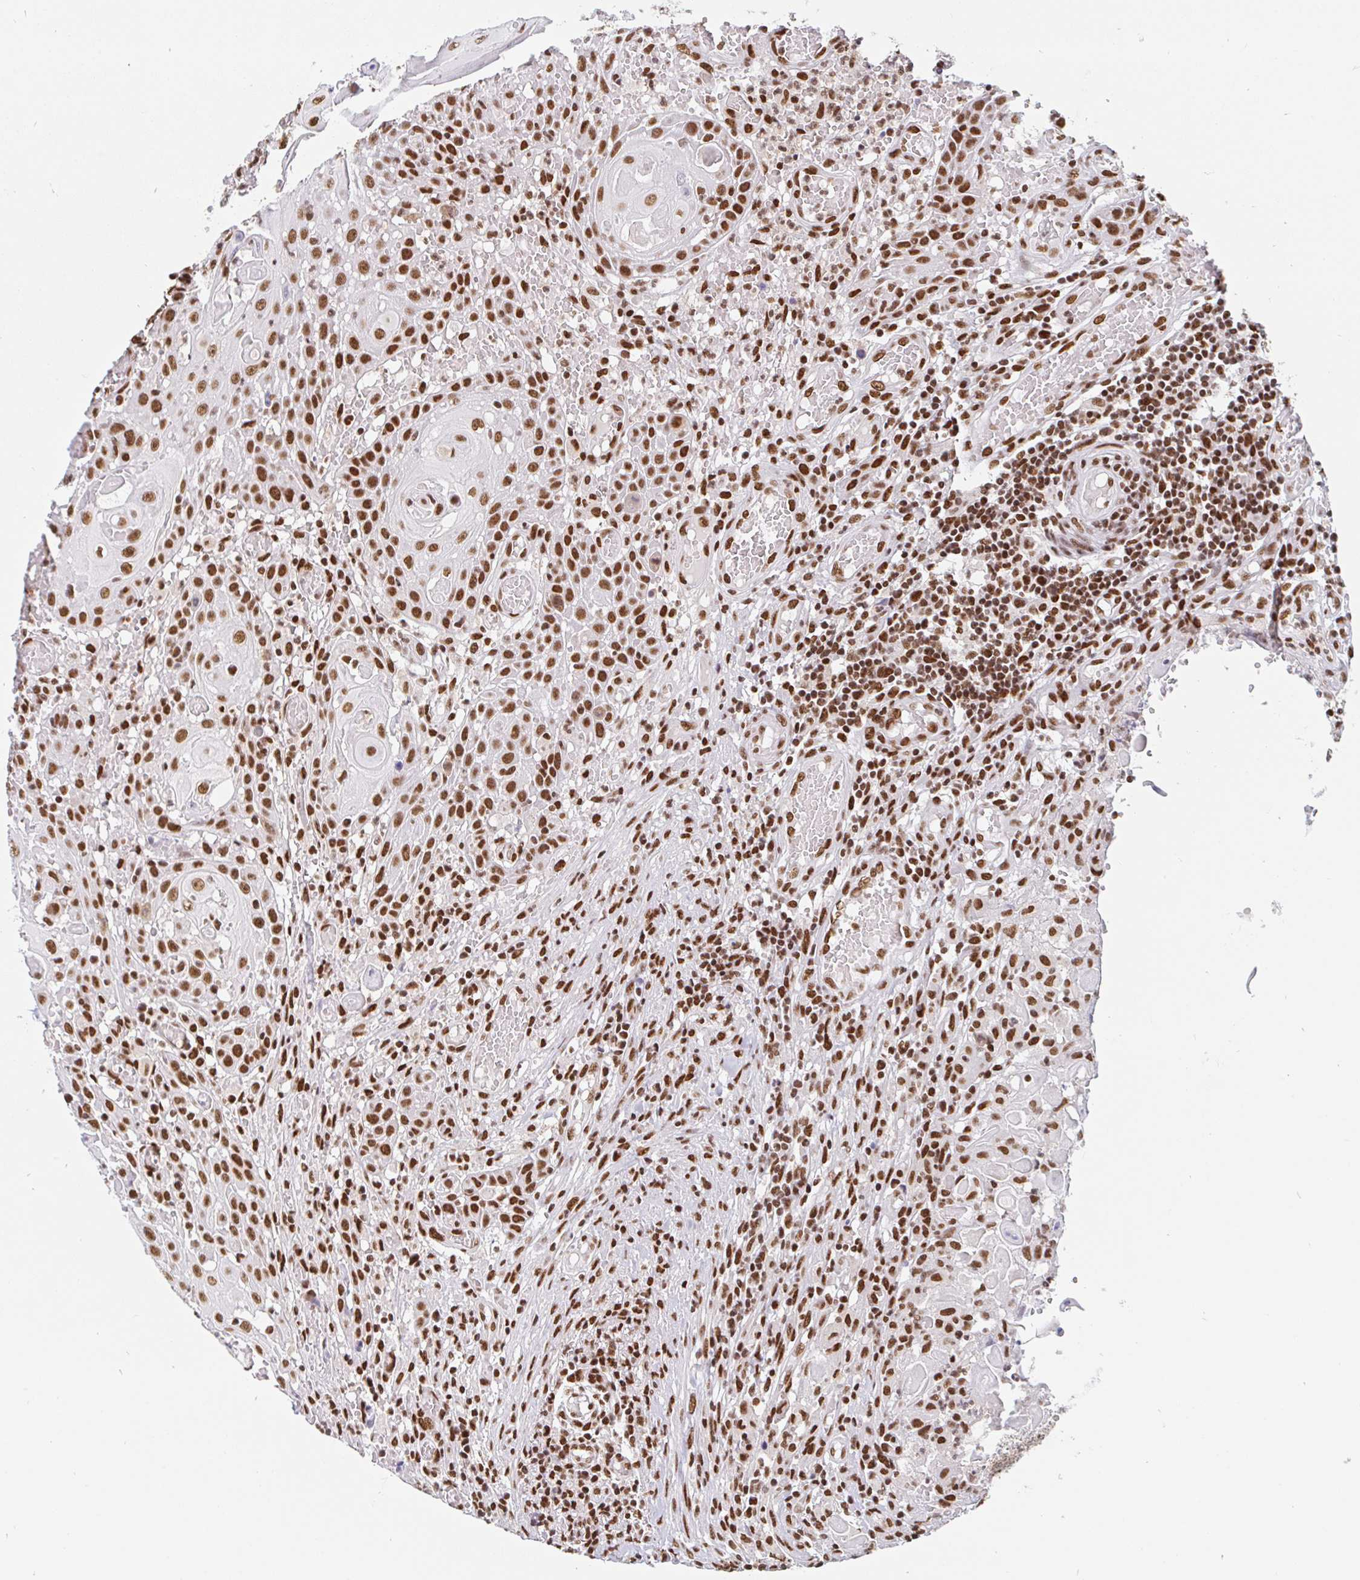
{"staining": {"intensity": "moderate", "quantity": ">75%", "location": "nuclear"}, "tissue": "head and neck cancer", "cell_type": "Tumor cells", "image_type": "cancer", "snomed": [{"axis": "morphology", "description": "Normal tissue, NOS"}, {"axis": "morphology", "description": "Squamous cell carcinoma, NOS"}, {"axis": "topography", "description": "Oral tissue"}, {"axis": "topography", "description": "Head-Neck"}], "caption": "The image reveals immunohistochemical staining of head and neck cancer. There is moderate nuclear expression is appreciated in about >75% of tumor cells.", "gene": "RBMX", "patient": {"sex": "female", "age": 55}}